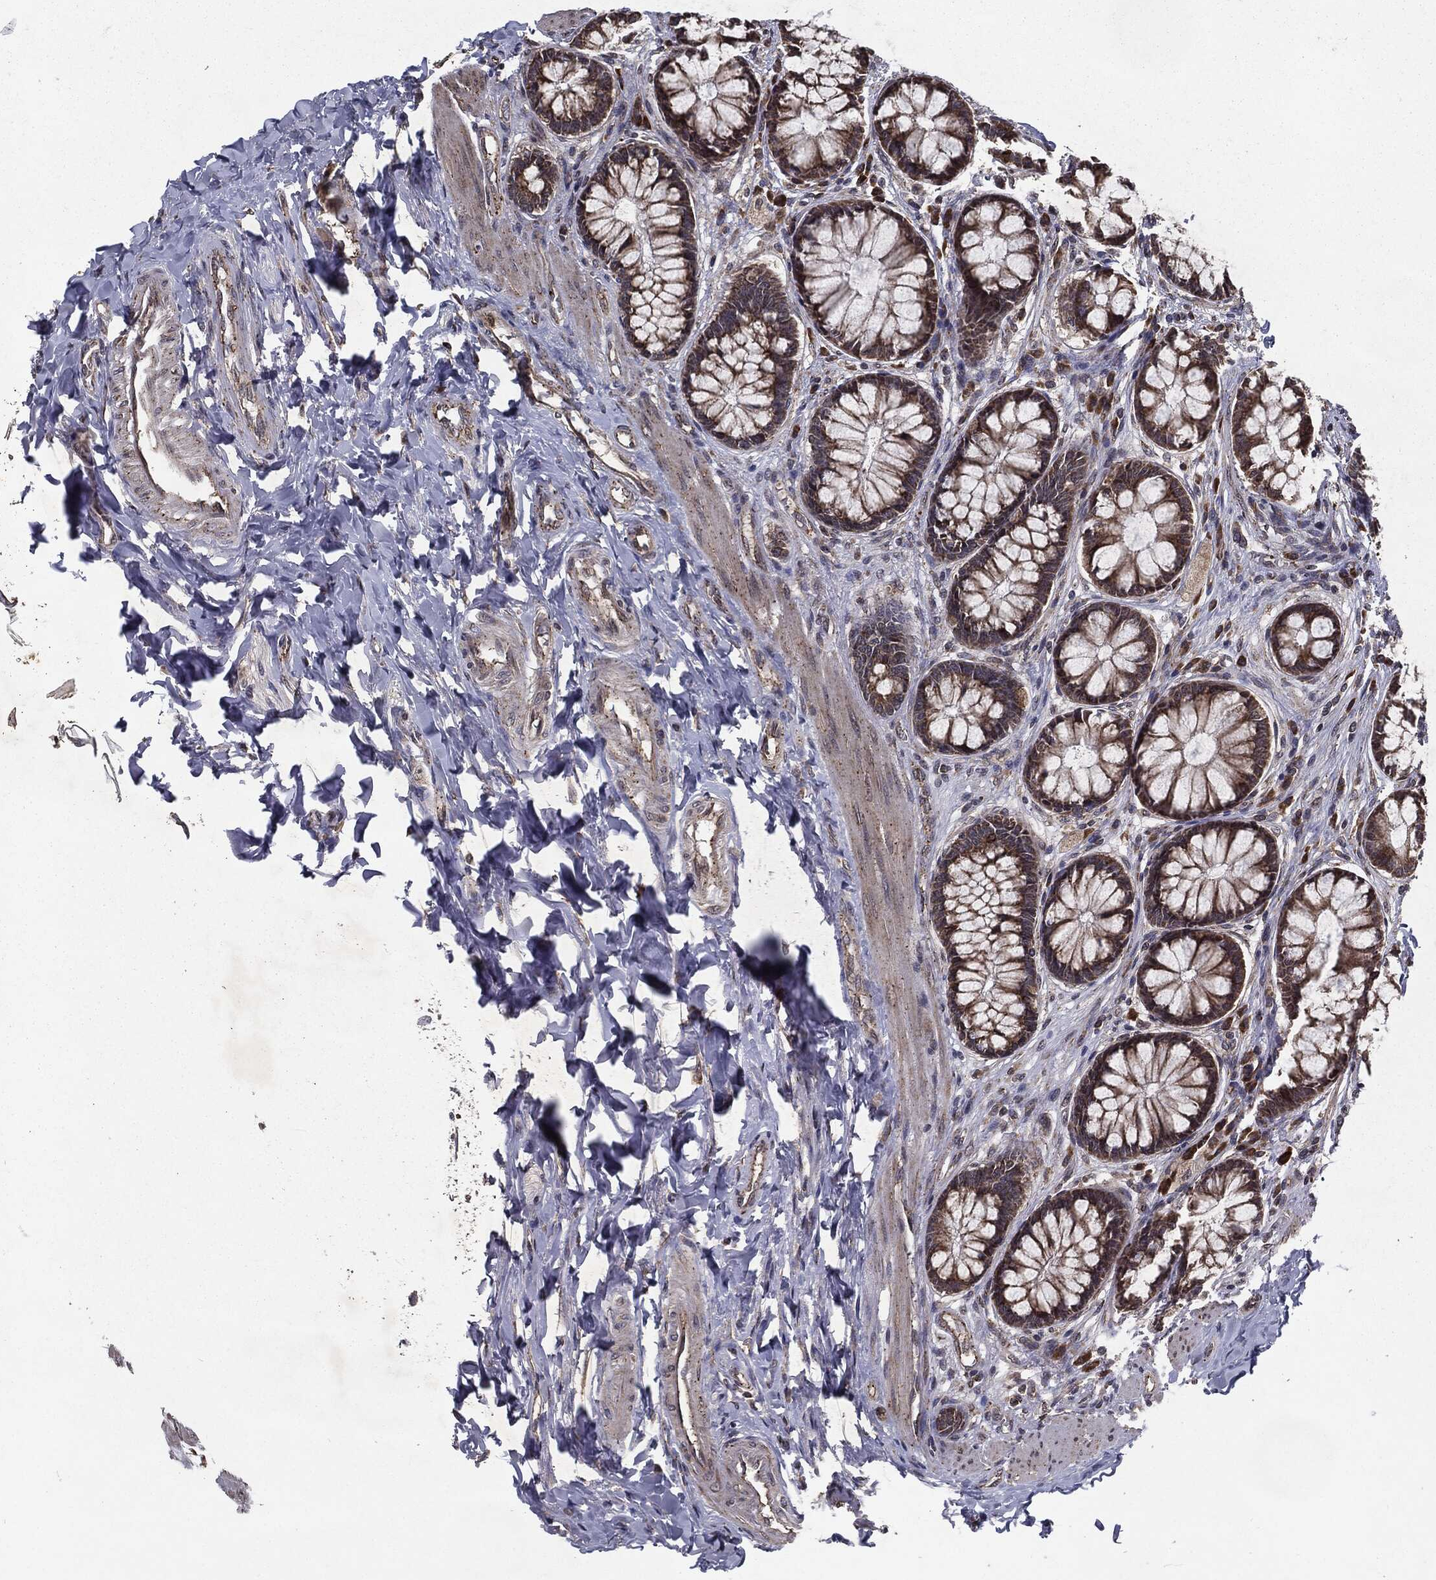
{"staining": {"intensity": "strong", "quantity": "25%-75%", "location": "cytoplasmic/membranous"}, "tissue": "colon", "cell_type": "Endothelial cells", "image_type": "normal", "snomed": [{"axis": "morphology", "description": "Normal tissue, NOS"}, {"axis": "topography", "description": "Colon"}], "caption": "Protein staining by immunohistochemistry exhibits strong cytoplasmic/membranous positivity in approximately 25%-75% of endothelial cells in benign colon. The staining was performed using DAB to visualize the protein expression in brown, while the nuclei were stained in blue with hematoxylin (Magnification: 20x).", "gene": "HDAC5", "patient": {"sex": "female", "age": 65}}